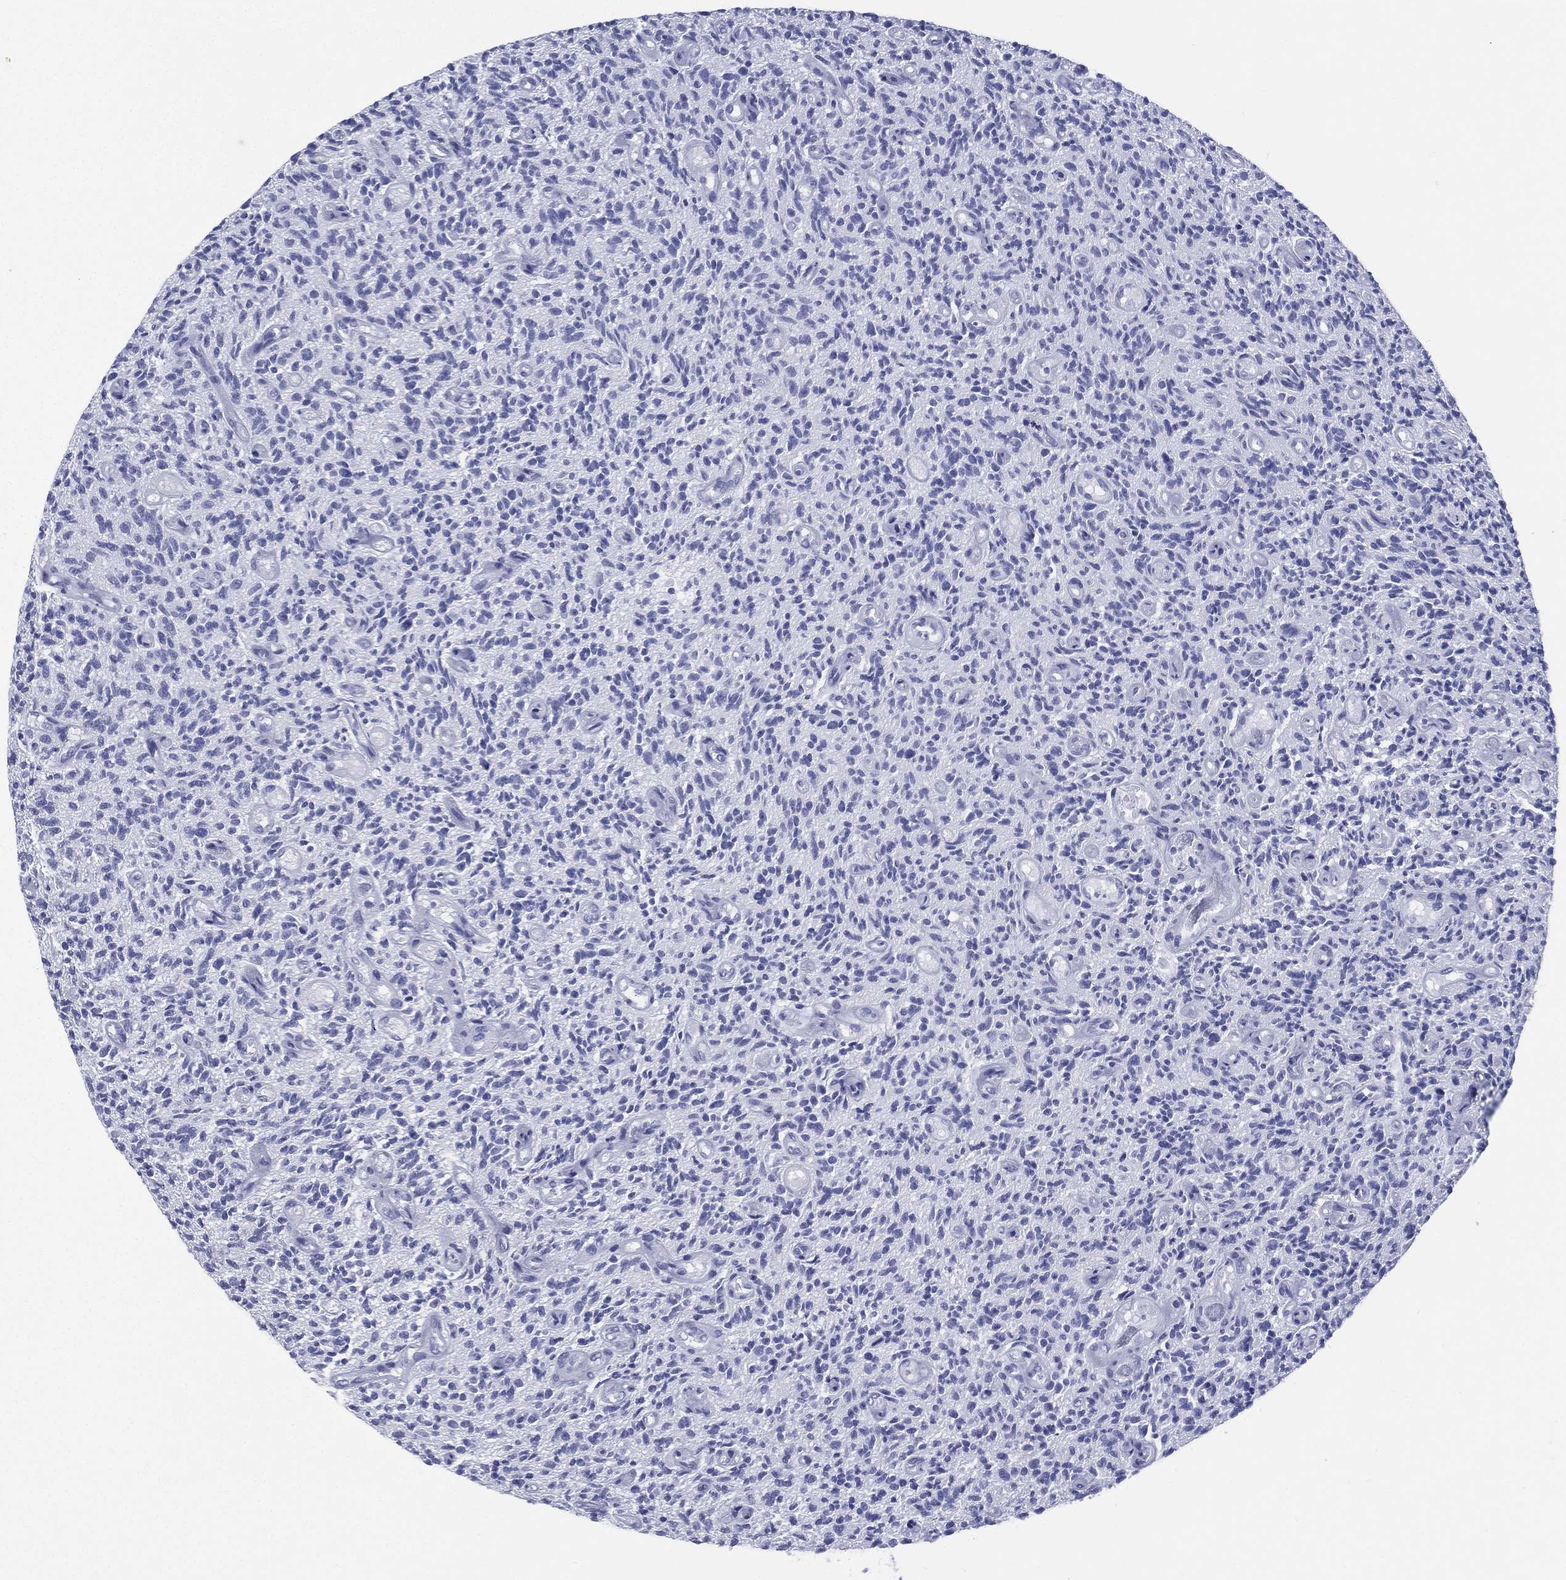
{"staining": {"intensity": "negative", "quantity": "none", "location": "none"}, "tissue": "glioma", "cell_type": "Tumor cells", "image_type": "cancer", "snomed": [{"axis": "morphology", "description": "Glioma, malignant, High grade"}, {"axis": "topography", "description": "Brain"}], "caption": "Immunohistochemistry micrograph of glioma stained for a protein (brown), which exhibits no expression in tumor cells. Brightfield microscopy of immunohistochemistry (IHC) stained with DAB (3,3'-diaminobenzidine) (brown) and hematoxylin (blue), captured at high magnification.", "gene": "RSPH4A", "patient": {"sex": "male", "age": 64}}